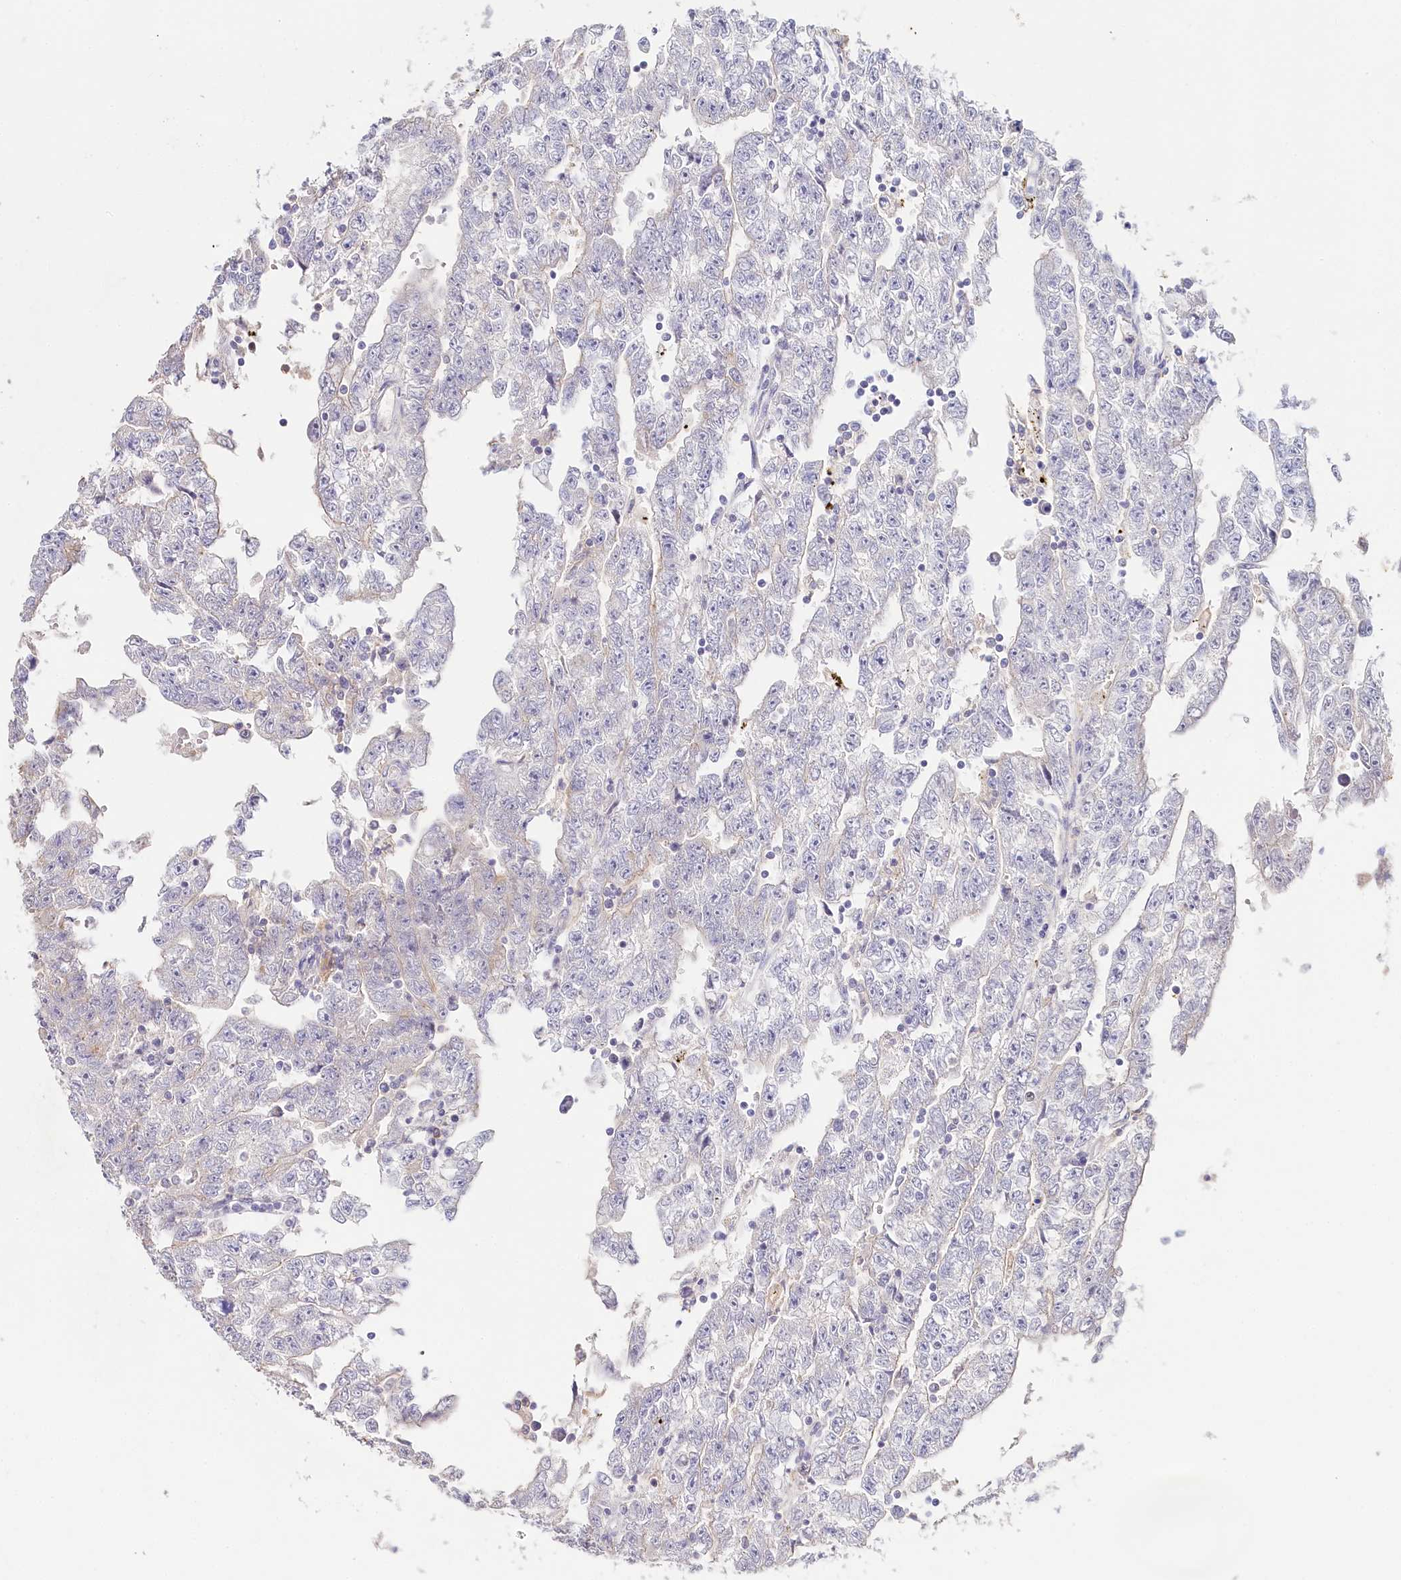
{"staining": {"intensity": "moderate", "quantity": "<25%", "location": "cytoplasmic/membranous"}, "tissue": "testis cancer", "cell_type": "Tumor cells", "image_type": "cancer", "snomed": [{"axis": "morphology", "description": "Carcinoma, Embryonal, NOS"}, {"axis": "topography", "description": "Testis"}], "caption": "Immunohistochemical staining of testis embryonal carcinoma exhibits low levels of moderate cytoplasmic/membranous staining in approximately <25% of tumor cells.", "gene": "DAPK1", "patient": {"sex": "male", "age": 25}}